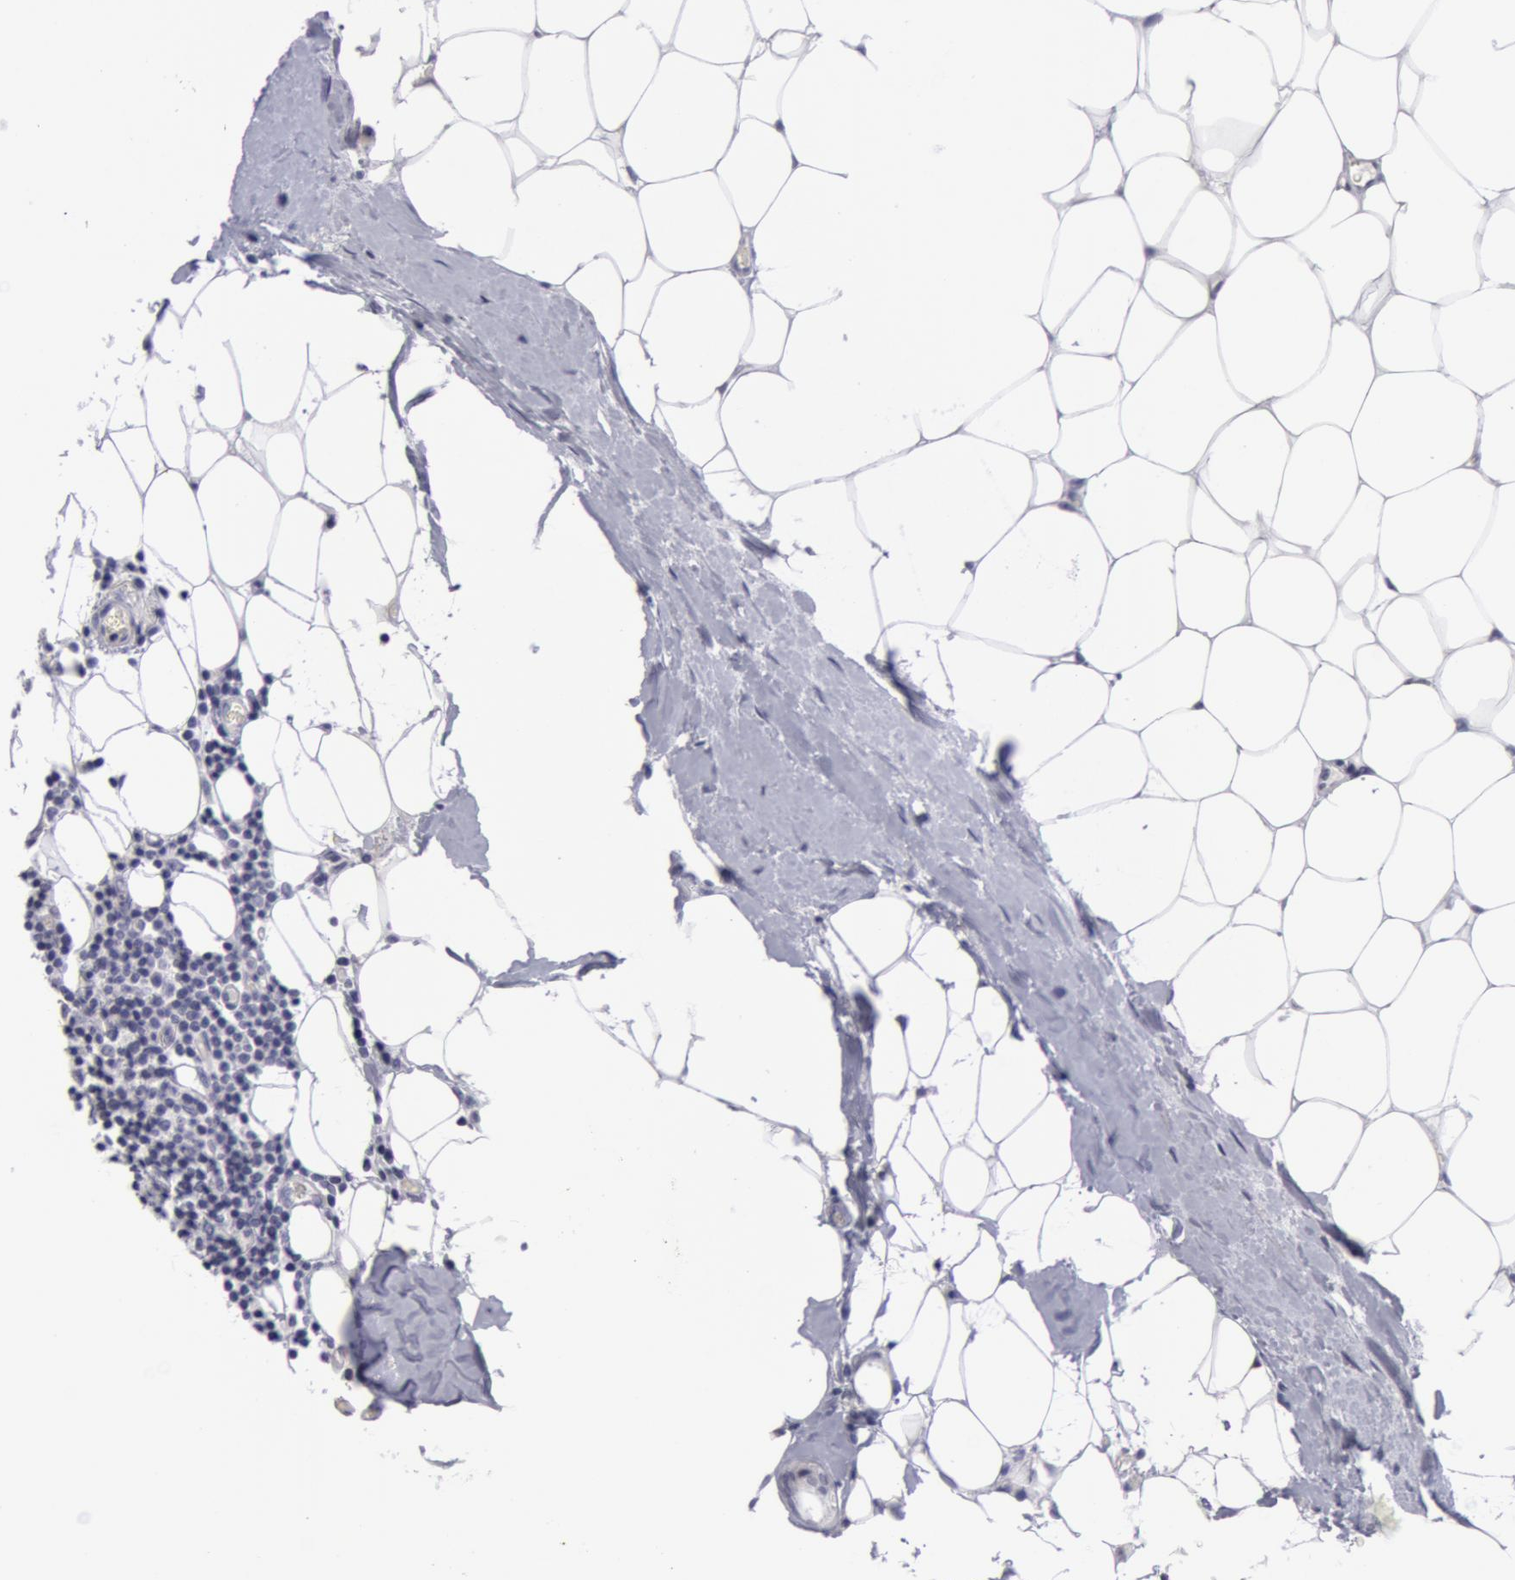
{"staining": {"intensity": "negative", "quantity": "none", "location": "none"}, "tissue": "breast cancer", "cell_type": "Tumor cells", "image_type": "cancer", "snomed": [{"axis": "morphology", "description": "Duct carcinoma"}, {"axis": "topography", "description": "Breast"}], "caption": "Immunohistochemical staining of human invasive ductal carcinoma (breast) reveals no significant positivity in tumor cells. (DAB IHC, high magnification).", "gene": "NLGN4X", "patient": {"sex": "female", "age": 68}}